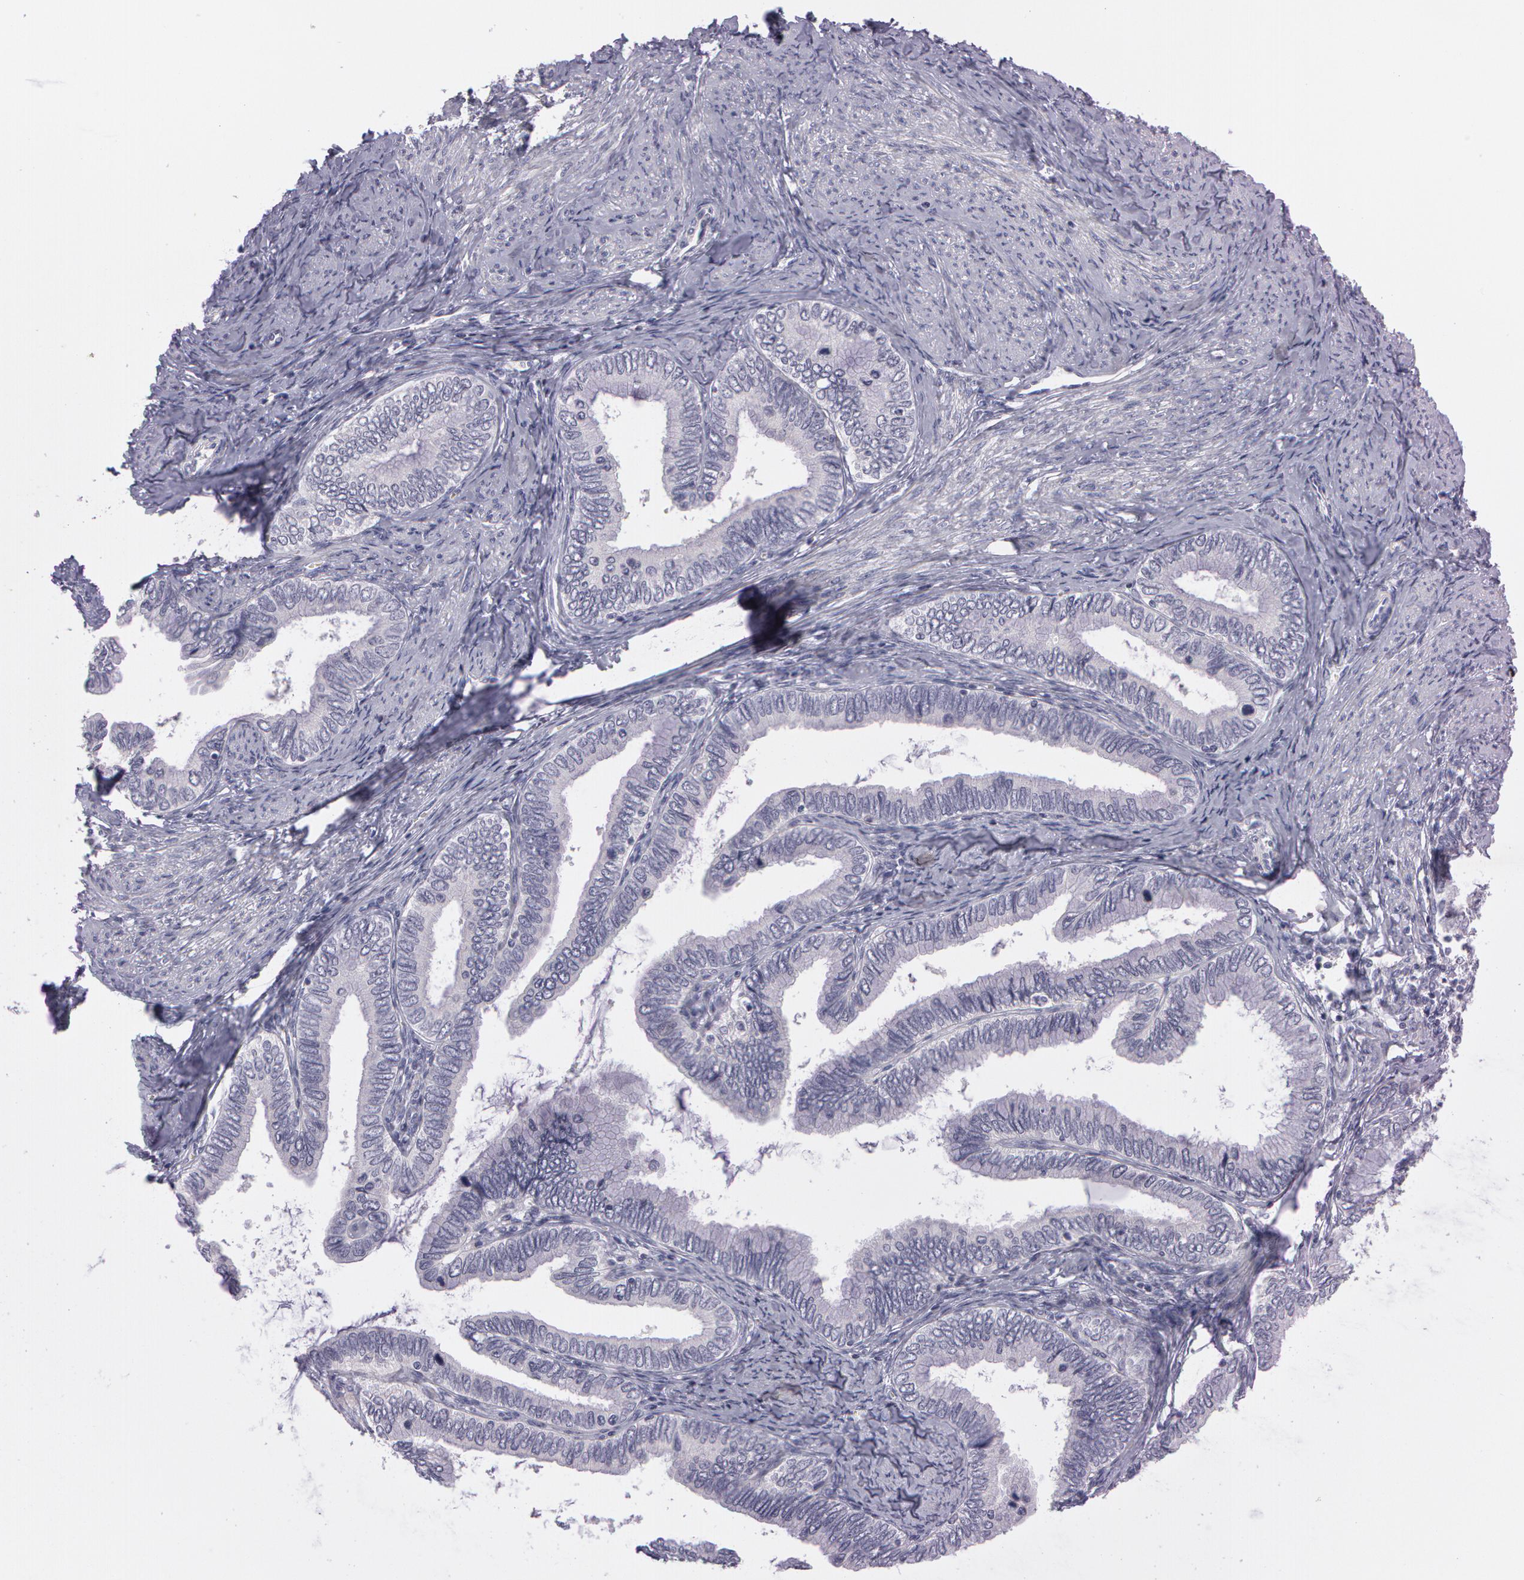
{"staining": {"intensity": "negative", "quantity": "none", "location": "none"}, "tissue": "cervical cancer", "cell_type": "Tumor cells", "image_type": "cancer", "snomed": [{"axis": "morphology", "description": "Adenocarcinoma, NOS"}, {"axis": "topography", "description": "Cervix"}], "caption": "Tumor cells show no significant staining in cervical cancer.", "gene": "MXRA5", "patient": {"sex": "female", "age": 49}}